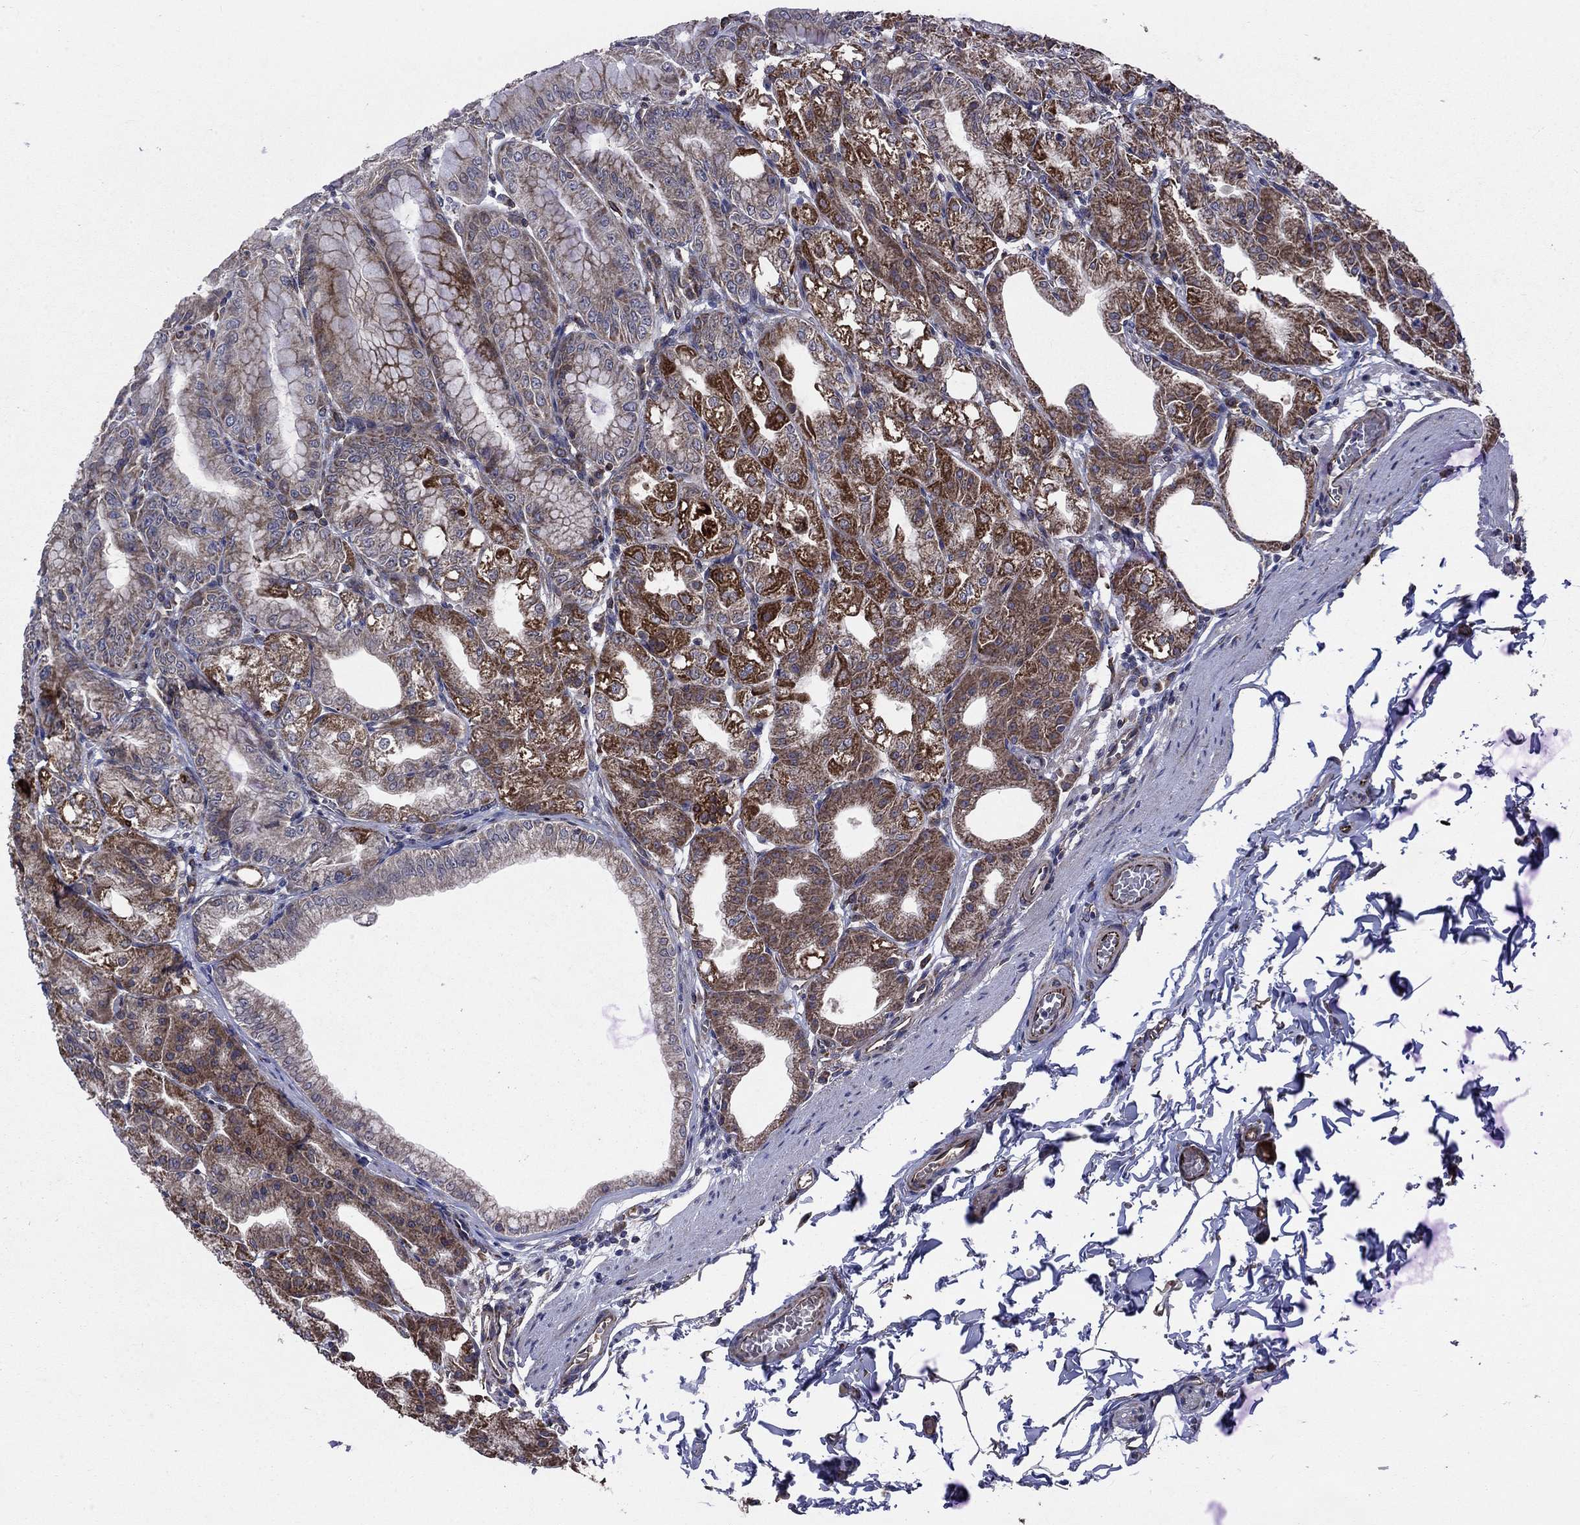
{"staining": {"intensity": "strong", "quantity": "25%-75%", "location": "cytoplasmic/membranous"}, "tissue": "stomach", "cell_type": "Glandular cells", "image_type": "normal", "snomed": [{"axis": "morphology", "description": "Normal tissue, NOS"}, {"axis": "topography", "description": "Stomach"}], "caption": "The micrograph demonstrates staining of benign stomach, revealing strong cytoplasmic/membranous protein staining (brown color) within glandular cells.", "gene": "NDUFC1", "patient": {"sex": "male", "age": 71}}